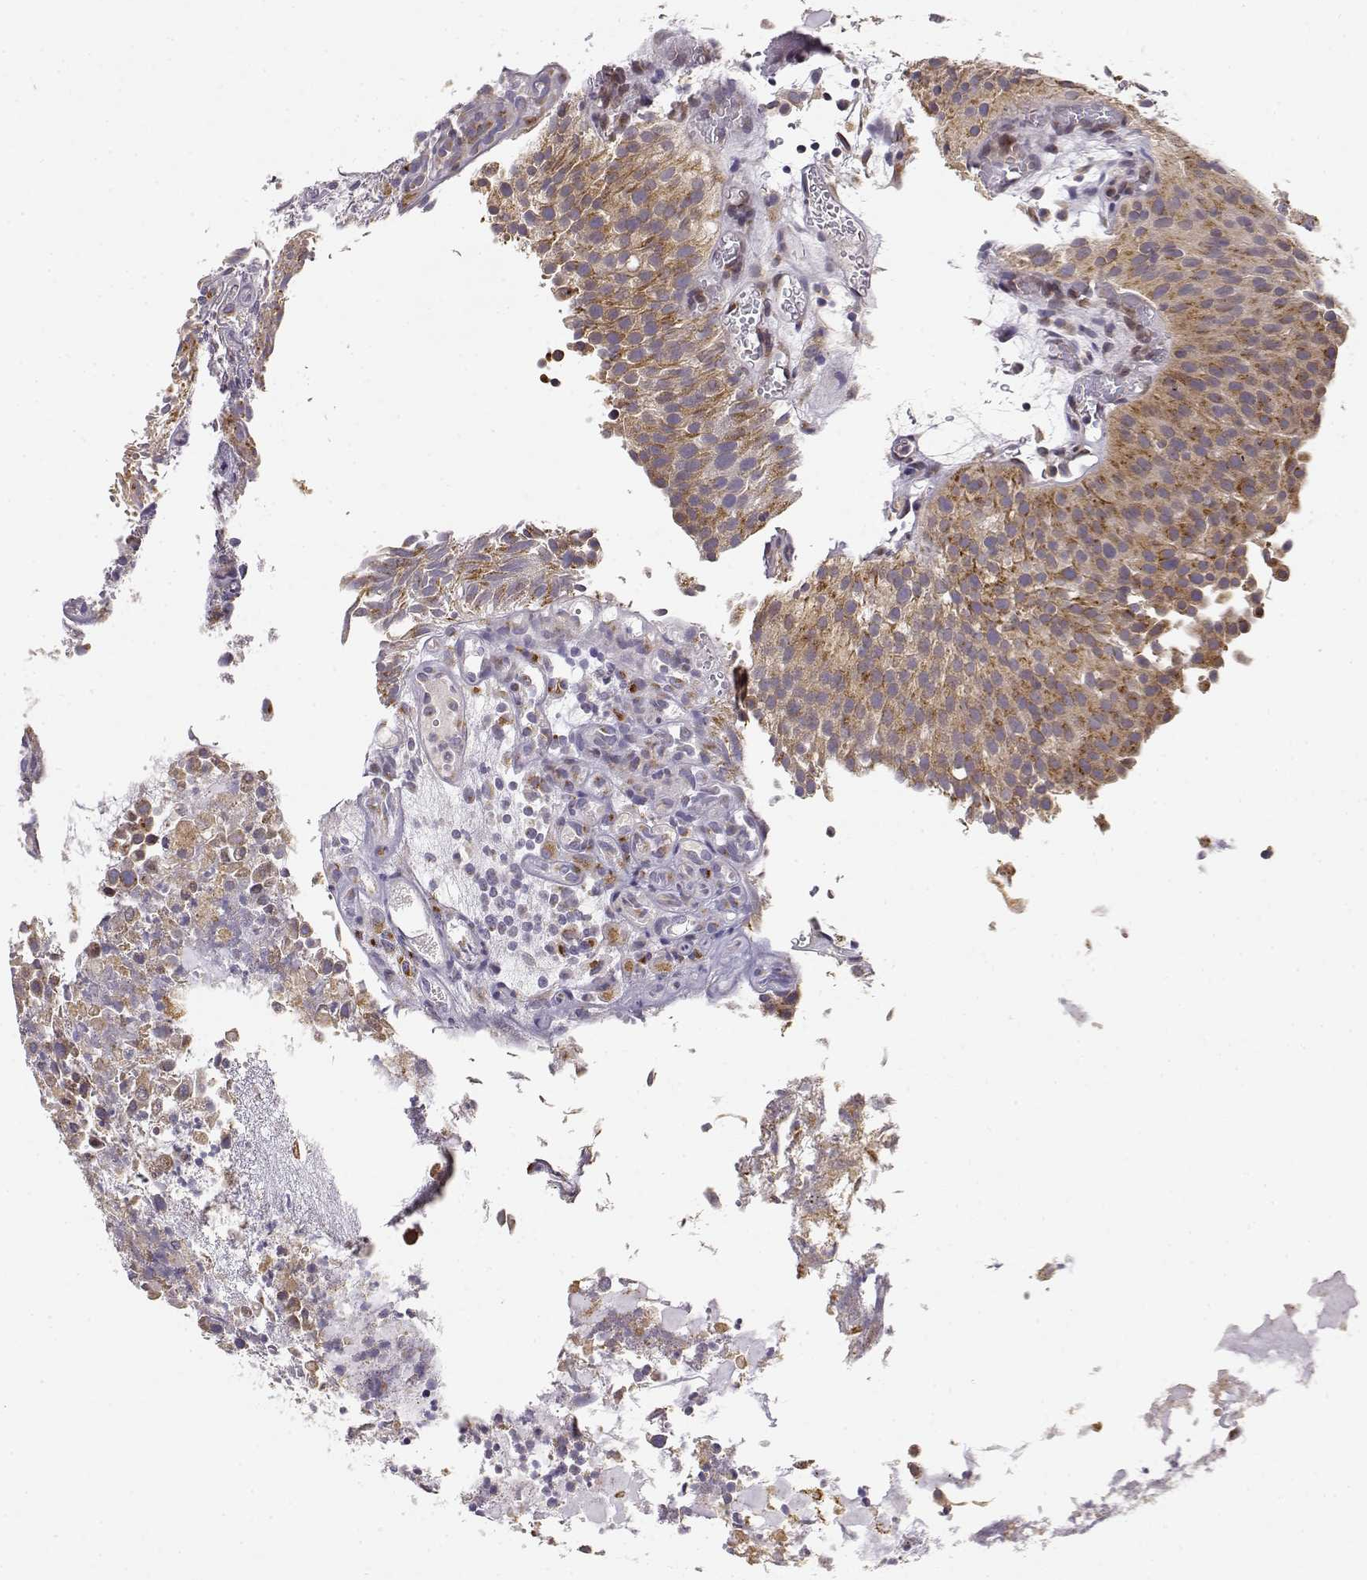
{"staining": {"intensity": "weak", "quantity": ">75%", "location": "cytoplasmic/membranous"}, "tissue": "urothelial cancer", "cell_type": "Tumor cells", "image_type": "cancer", "snomed": [{"axis": "morphology", "description": "Urothelial carcinoma, Low grade"}, {"axis": "topography", "description": "Urinary bladder"}], "caption": "Immunohistochemistry (IHC) (DAB (3,3'-diaminobenzidine)) staining of human urothelial cancer exhibits weak cytoplasmic/membranous protein expression in about >75% of tumor cells.", "gene": "ERGIC2", "patient": {"sex": "female", "age": 87}}